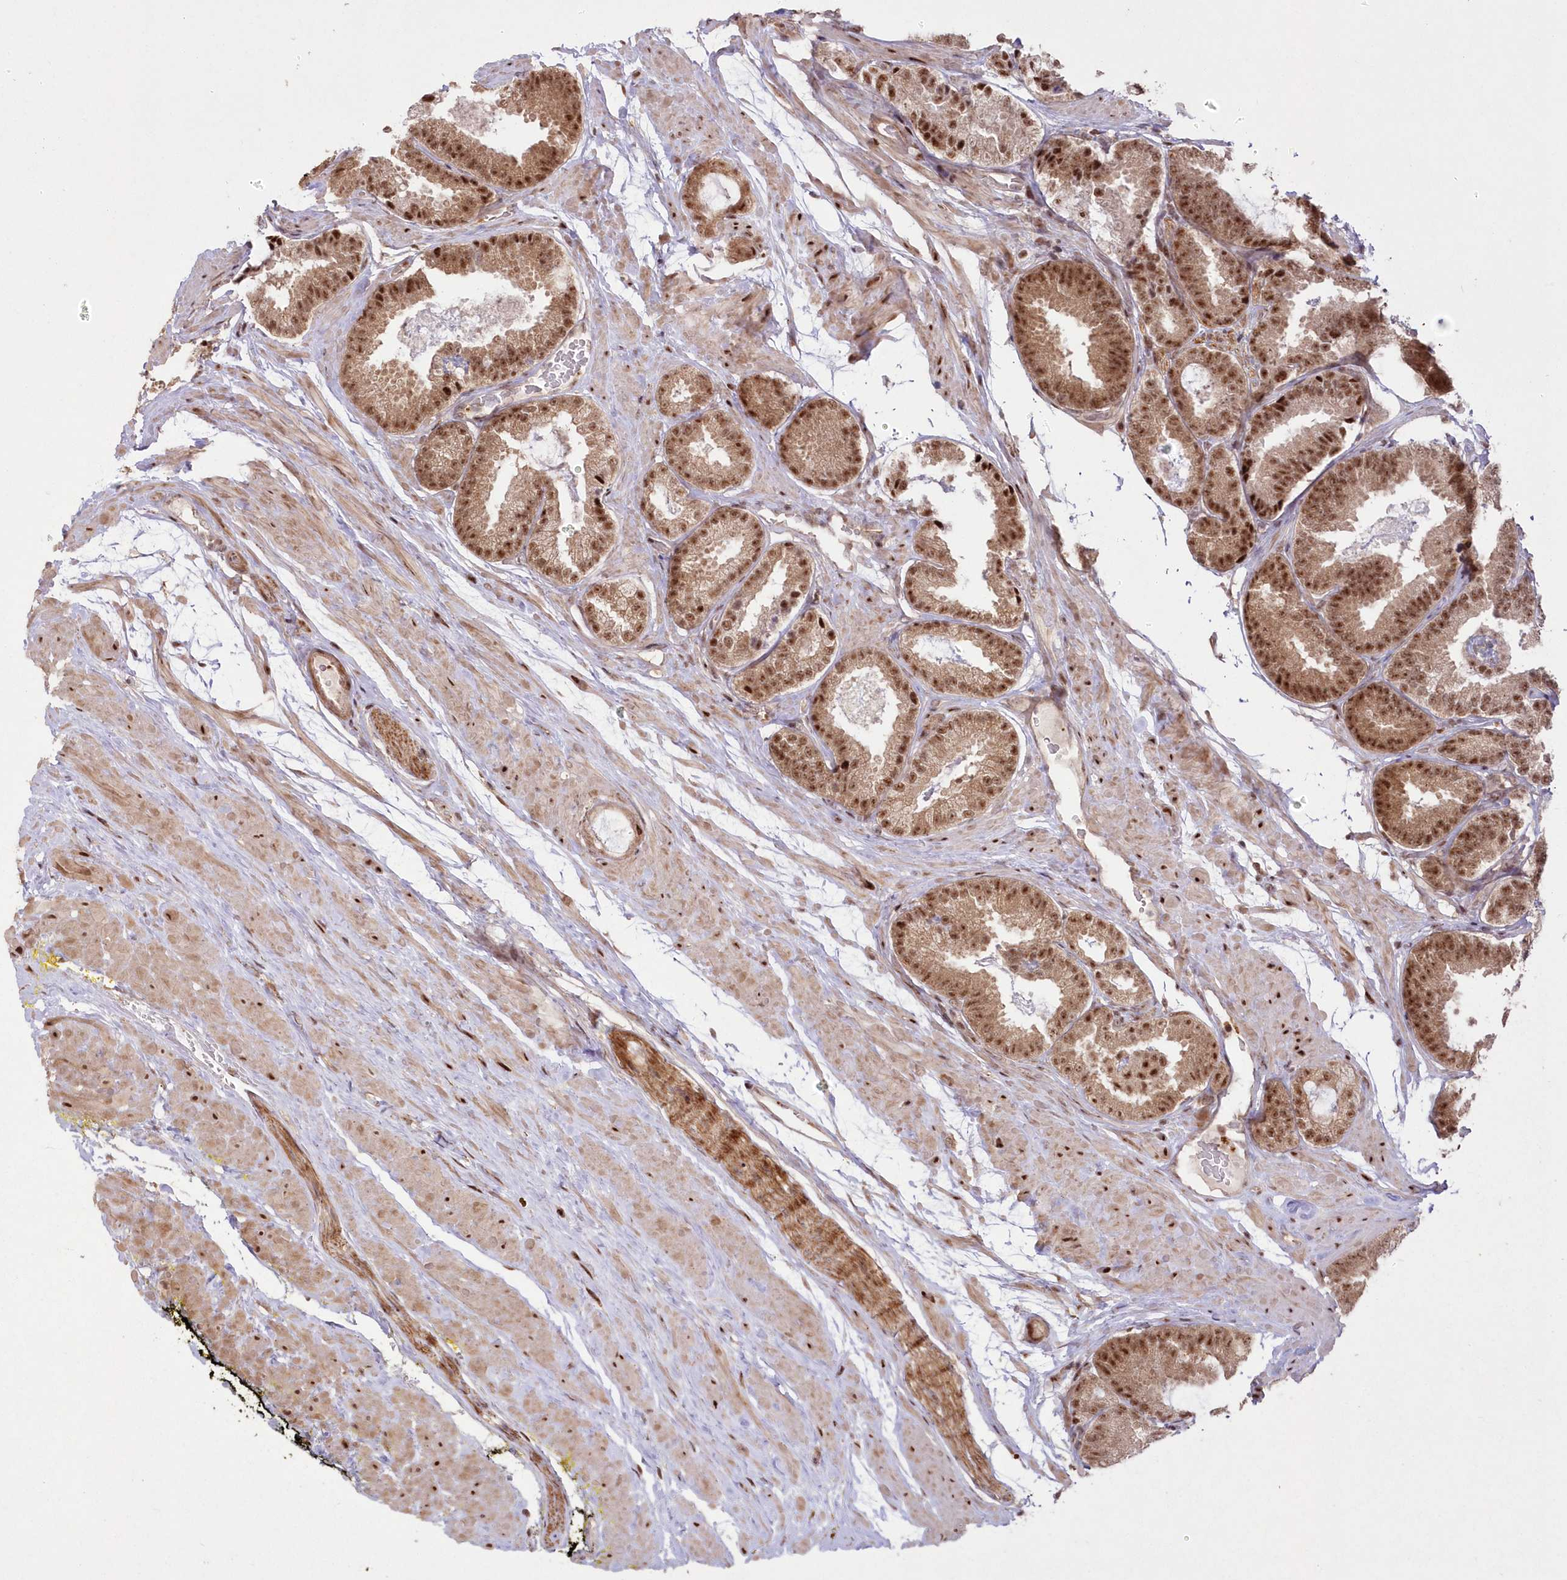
{"staining": {"intensity": "moderate", "quantity": ">75%", "location": "nuclear"}, "tissue": "prostate cancer", "cell_type": "Tumor cells", "image_type": "cancer", "snomed": [{"axis": "morphology", "description": "Adenocarcinoma, Low grade"}, {"axis": "topography", "description": "Prostate"}], "caption": "A high-resolution photomicrograph shows IHC staining of prostate cancer (adenocarcinoma (low-grade)), which shows moderate nuclear staining in approximately >75% of tumor cells. (IHC, brightfield microscopy, high magnification).", "gene": "WBP1L", "patient": {"sex": "male", "age": 71}}